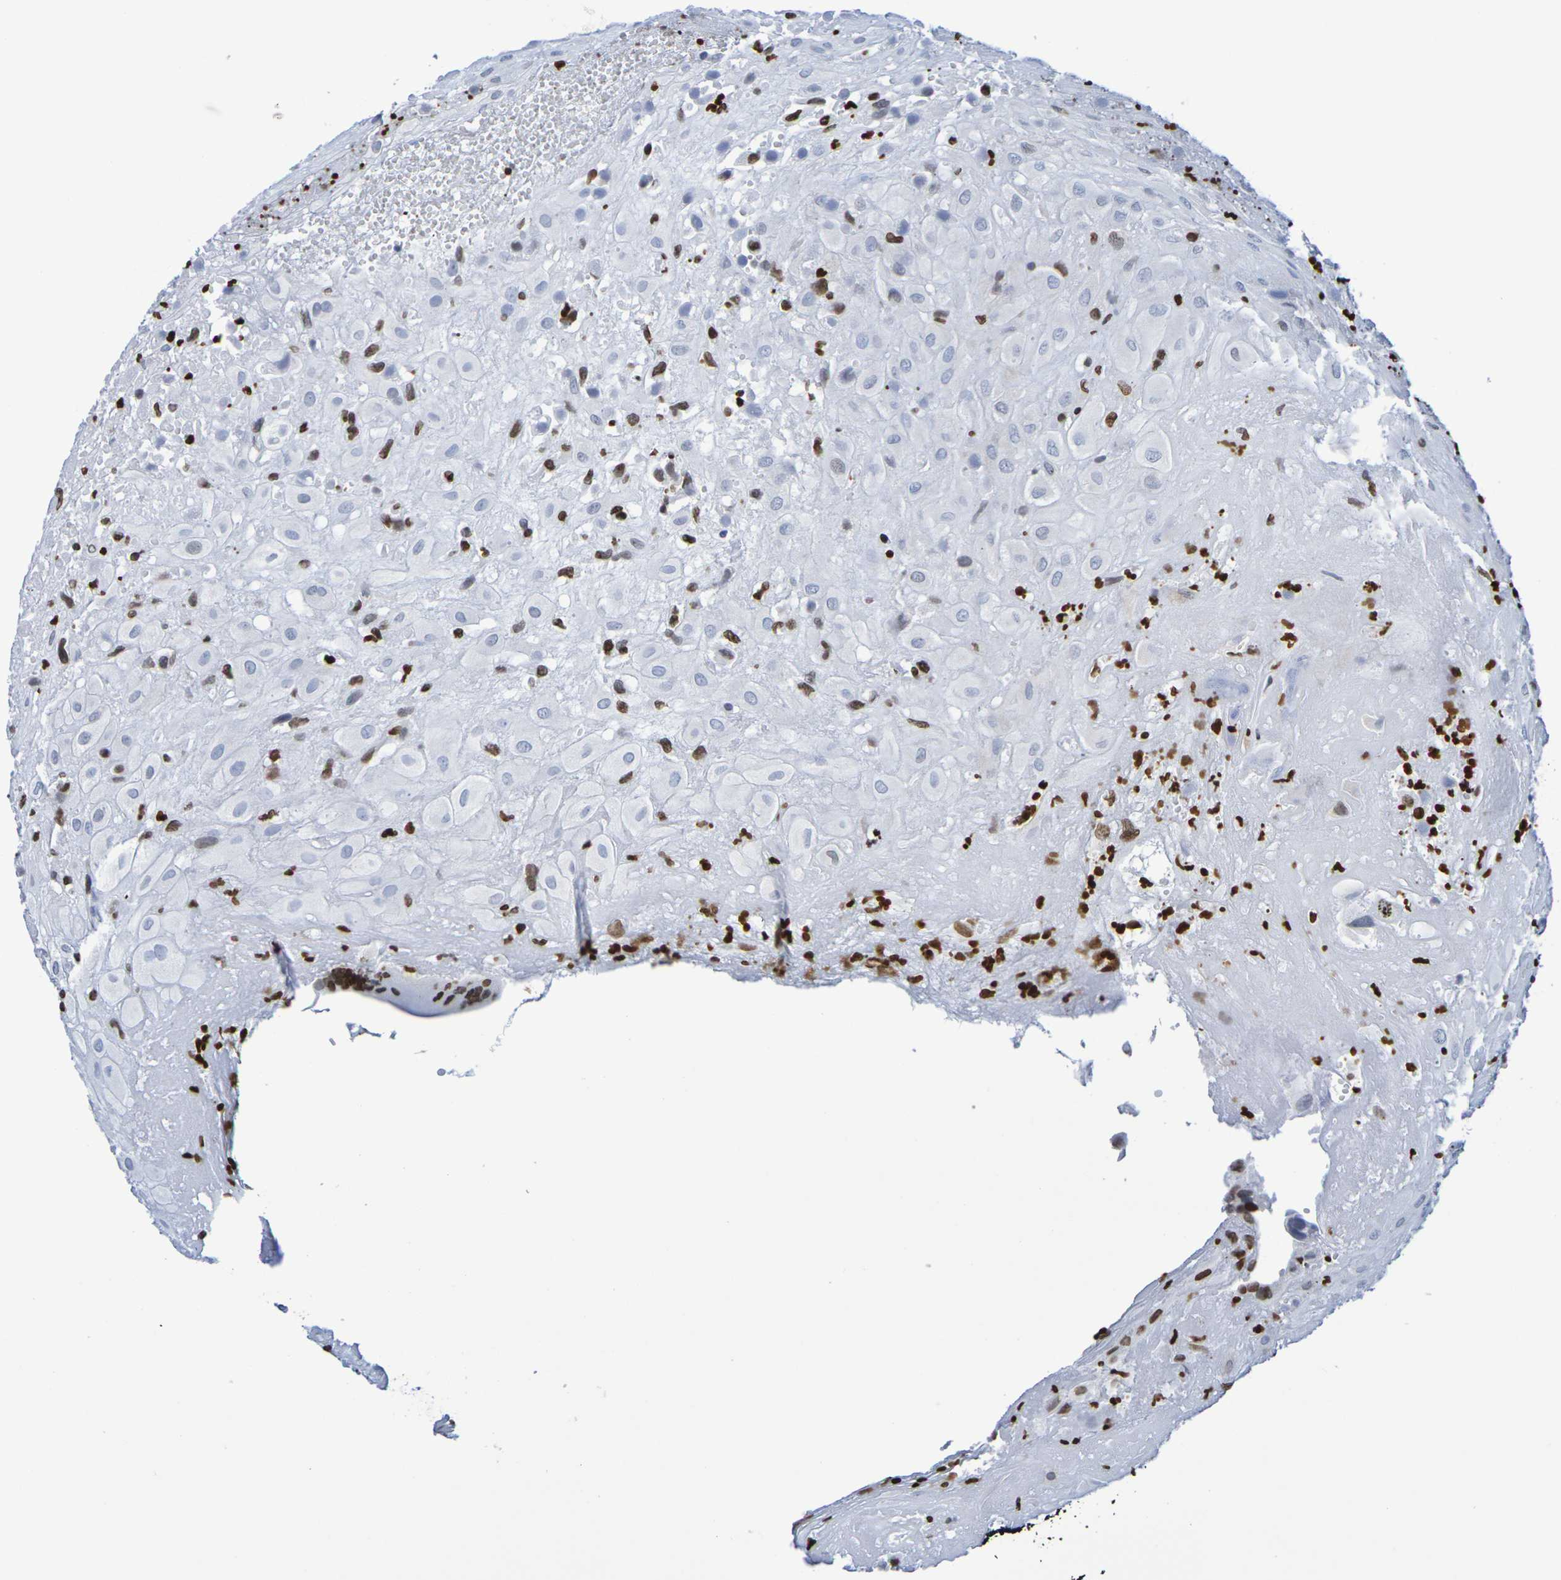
{"staining": {"intensity": "weak", "quantity": "<25%", "location": "cytoplasmic/membranous"}, "tissue": "placenta", "cell_type": "Decidual cells", "image_type": "normal", "snomed": [{"axis": "morphology", "description": "Normal tissue, NOS"}, {"axis": "topography", "description": "Placenta"}], "caption": "The histopathology image displays no staining of decidual cells in normal placenta. (DAB (3,3'-diaminobenzidine) immunohistochemistry (IHC) with hematoxylin counter stain).", "gene": "H1", "patient": {"sex": "female", "age": 18}}